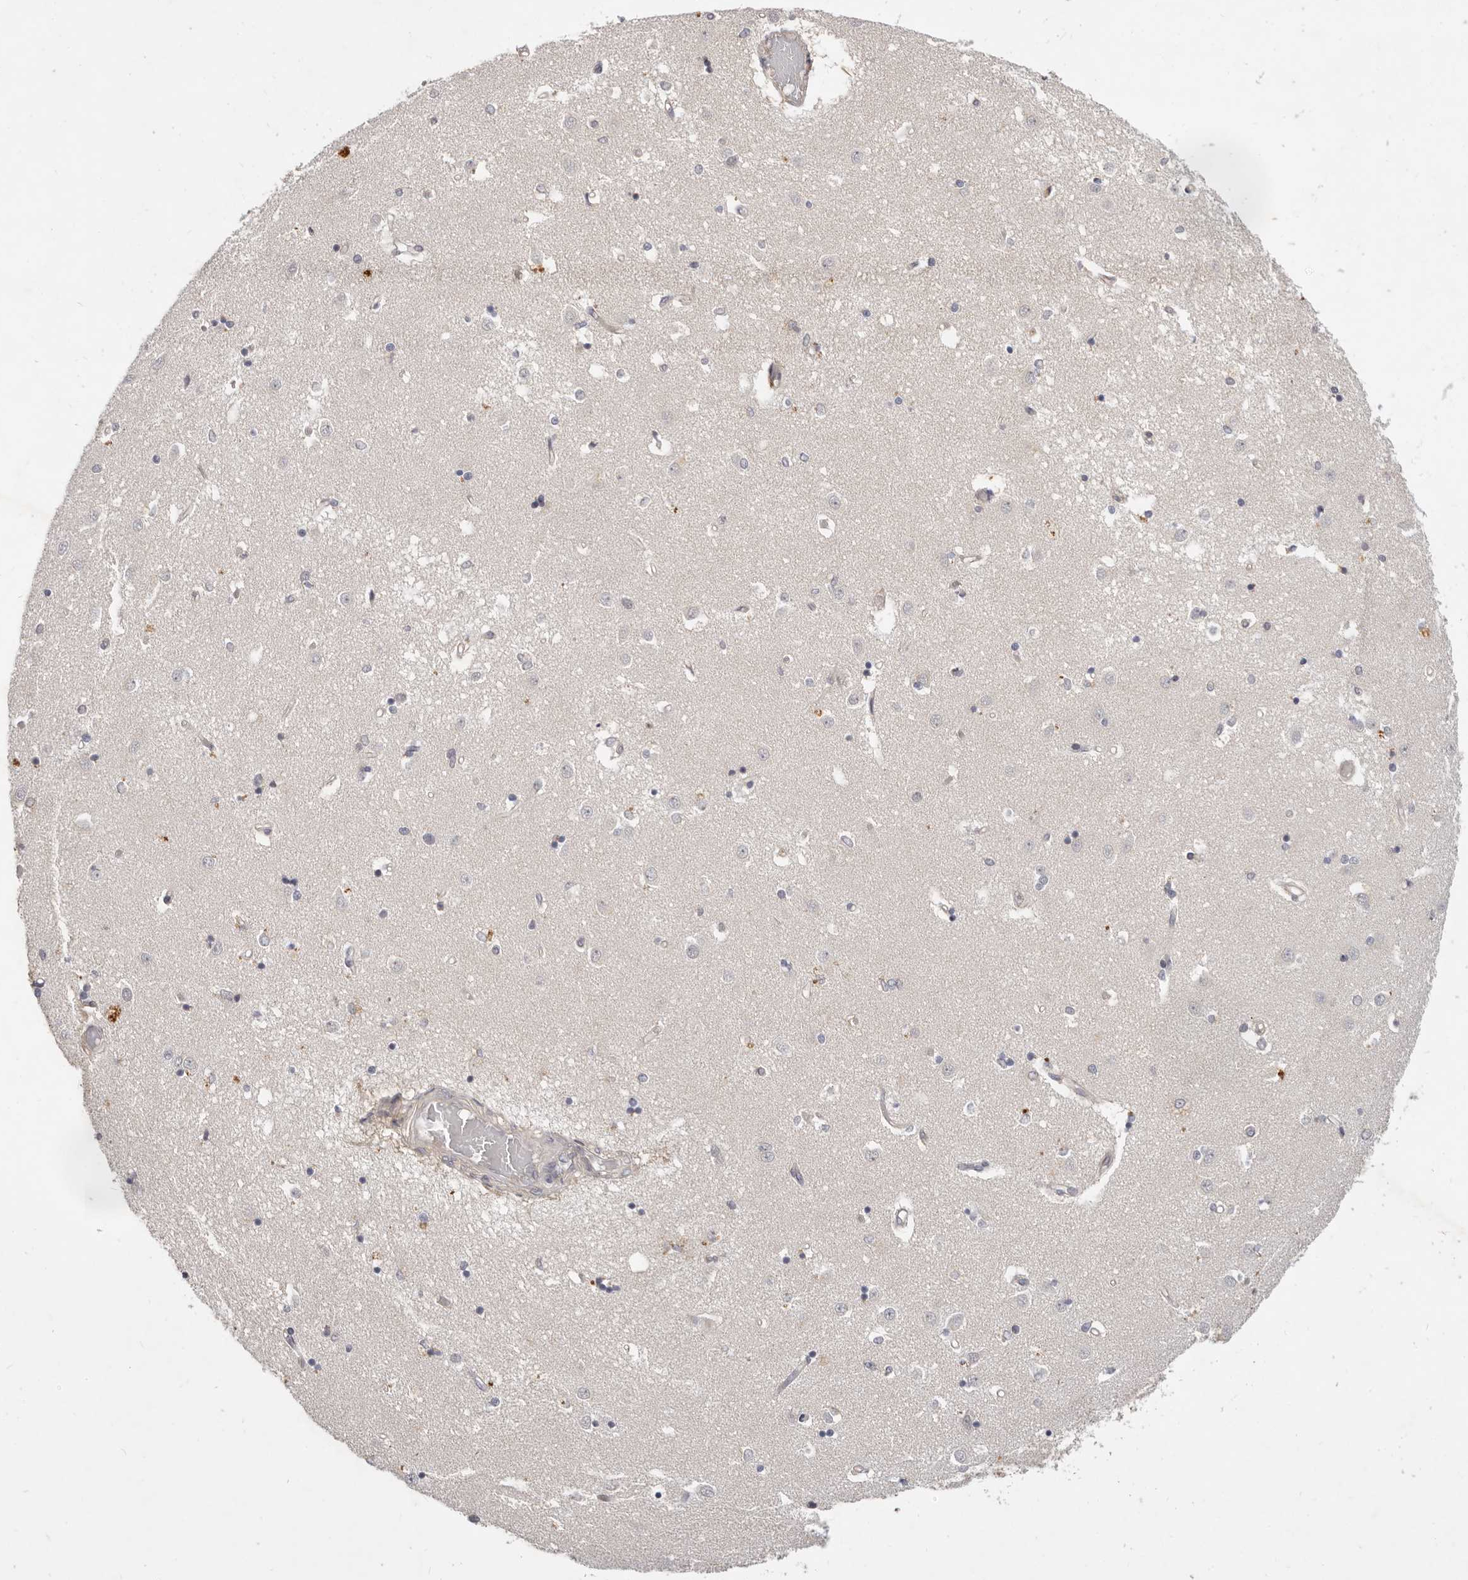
{"staining": {"intensity": "negative", "quantity": "none", "location": "none"}, "tissue": "caudate", "cell_type": "Glial cells", "image_type": "normal", "snomed": [{"axis": "morphology", "description": "Normal tissue, NOS"}, {"axis": "topography", "description": "Lateral ventricle wall"}], "caption": "Immunohistochemistry image of normal caudate: human caudate stained with DAB (3,3'-diaminobenzidine) displays no significant protein expression in glial cells.", "gene": "USP49", "patient": {"sex": "male", "age": 45}}